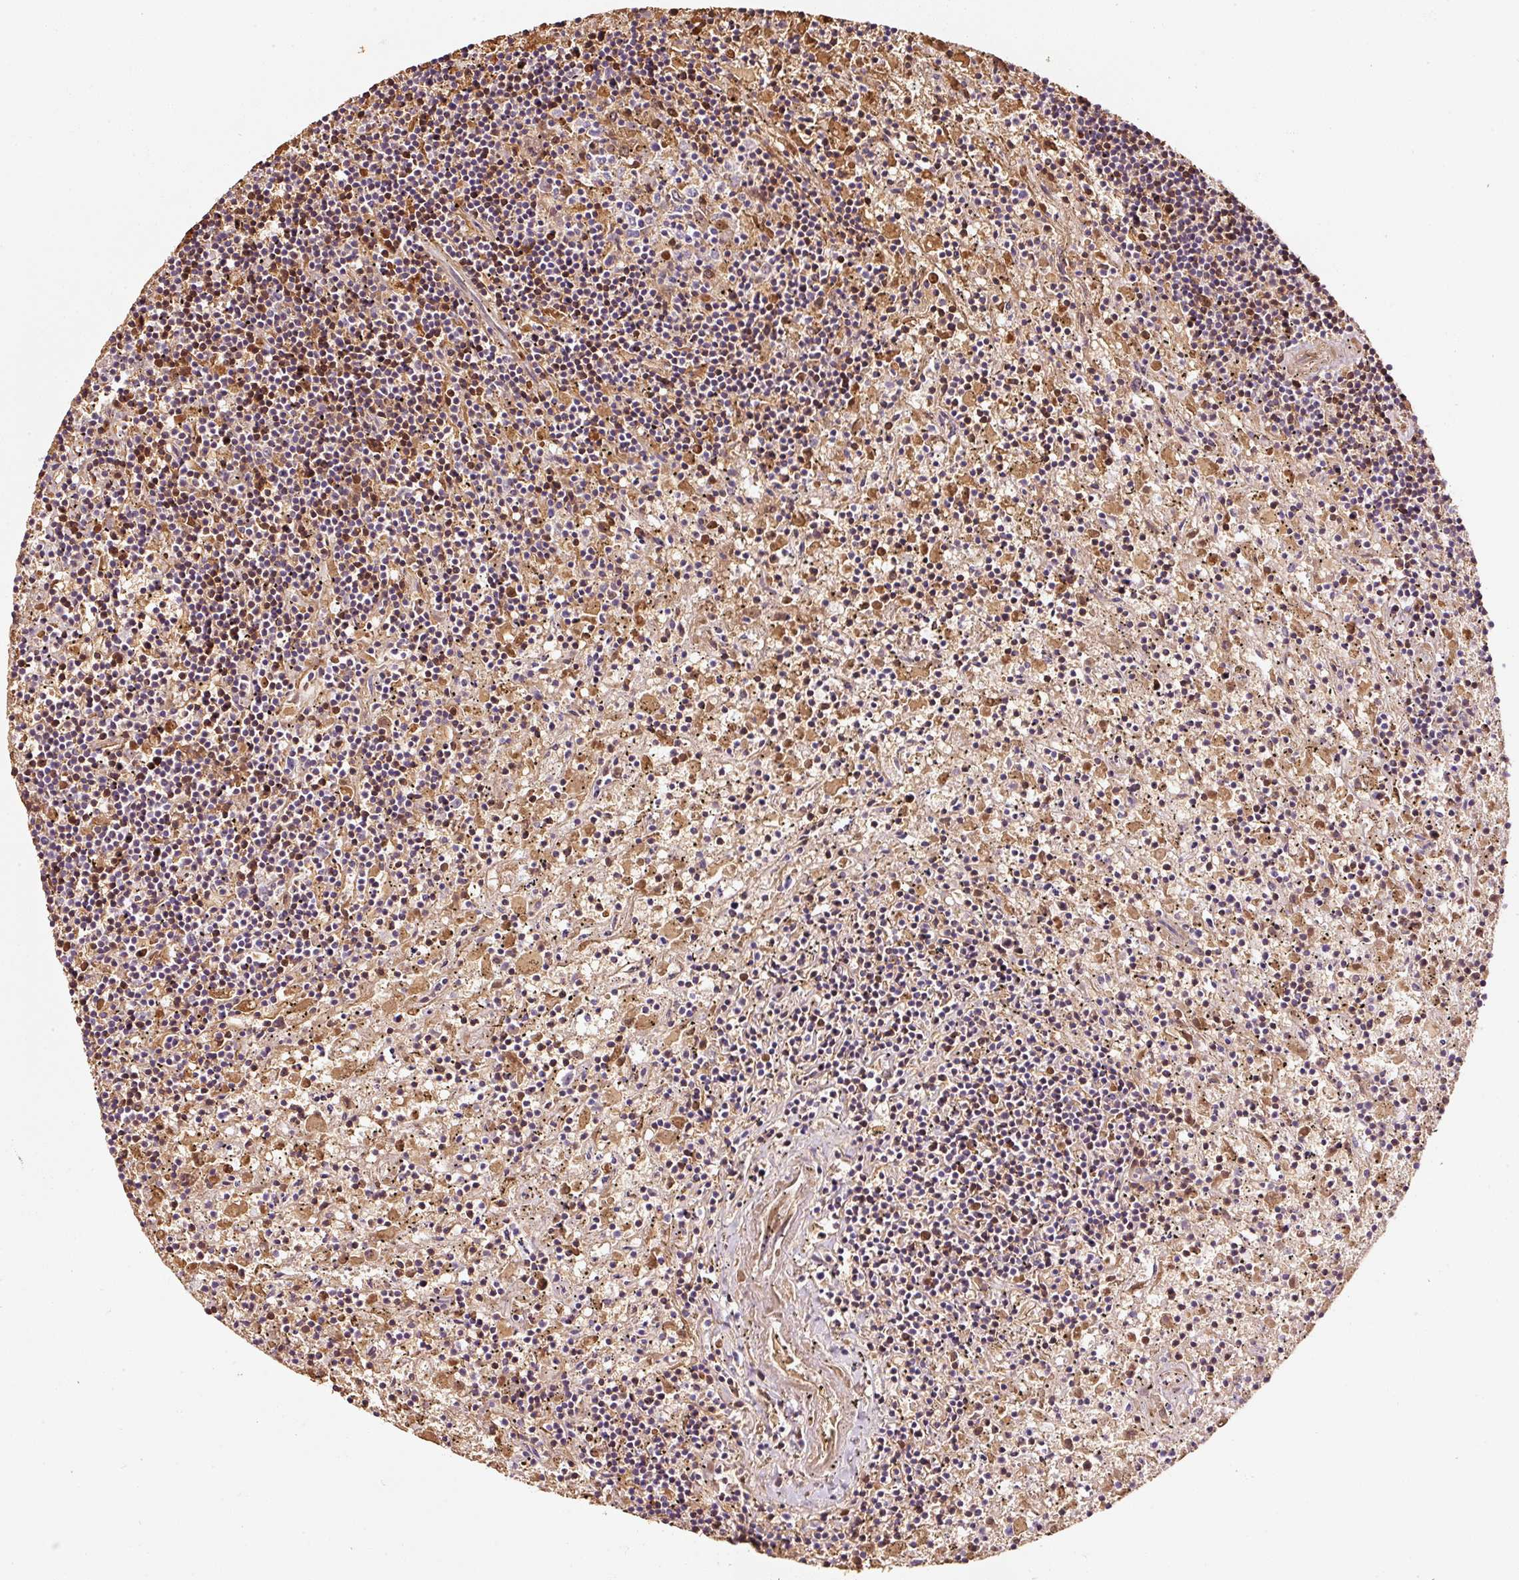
{"staining": {"intensity": "moderate", "quantity": "<25%", "location": "cytoplasmic/membranous"}, "tissue": "lymphoma", "cell_type": "Tumor cells", "image_type": "cancer", "snomed": [{"axis": "morphology", "description": "Malignant lymphoma, non-Hodgkin's type, Low grade"}, {"axis": "topography", "description": "Spleen"}], "caption": "IHC of lymphoma demonstrates low levels of moderate cytoplasmic/membranous staining in approximately <25% of tumor cells.", "gene": "ZNF460", "patient": {"sex": "male", "age": 76}}